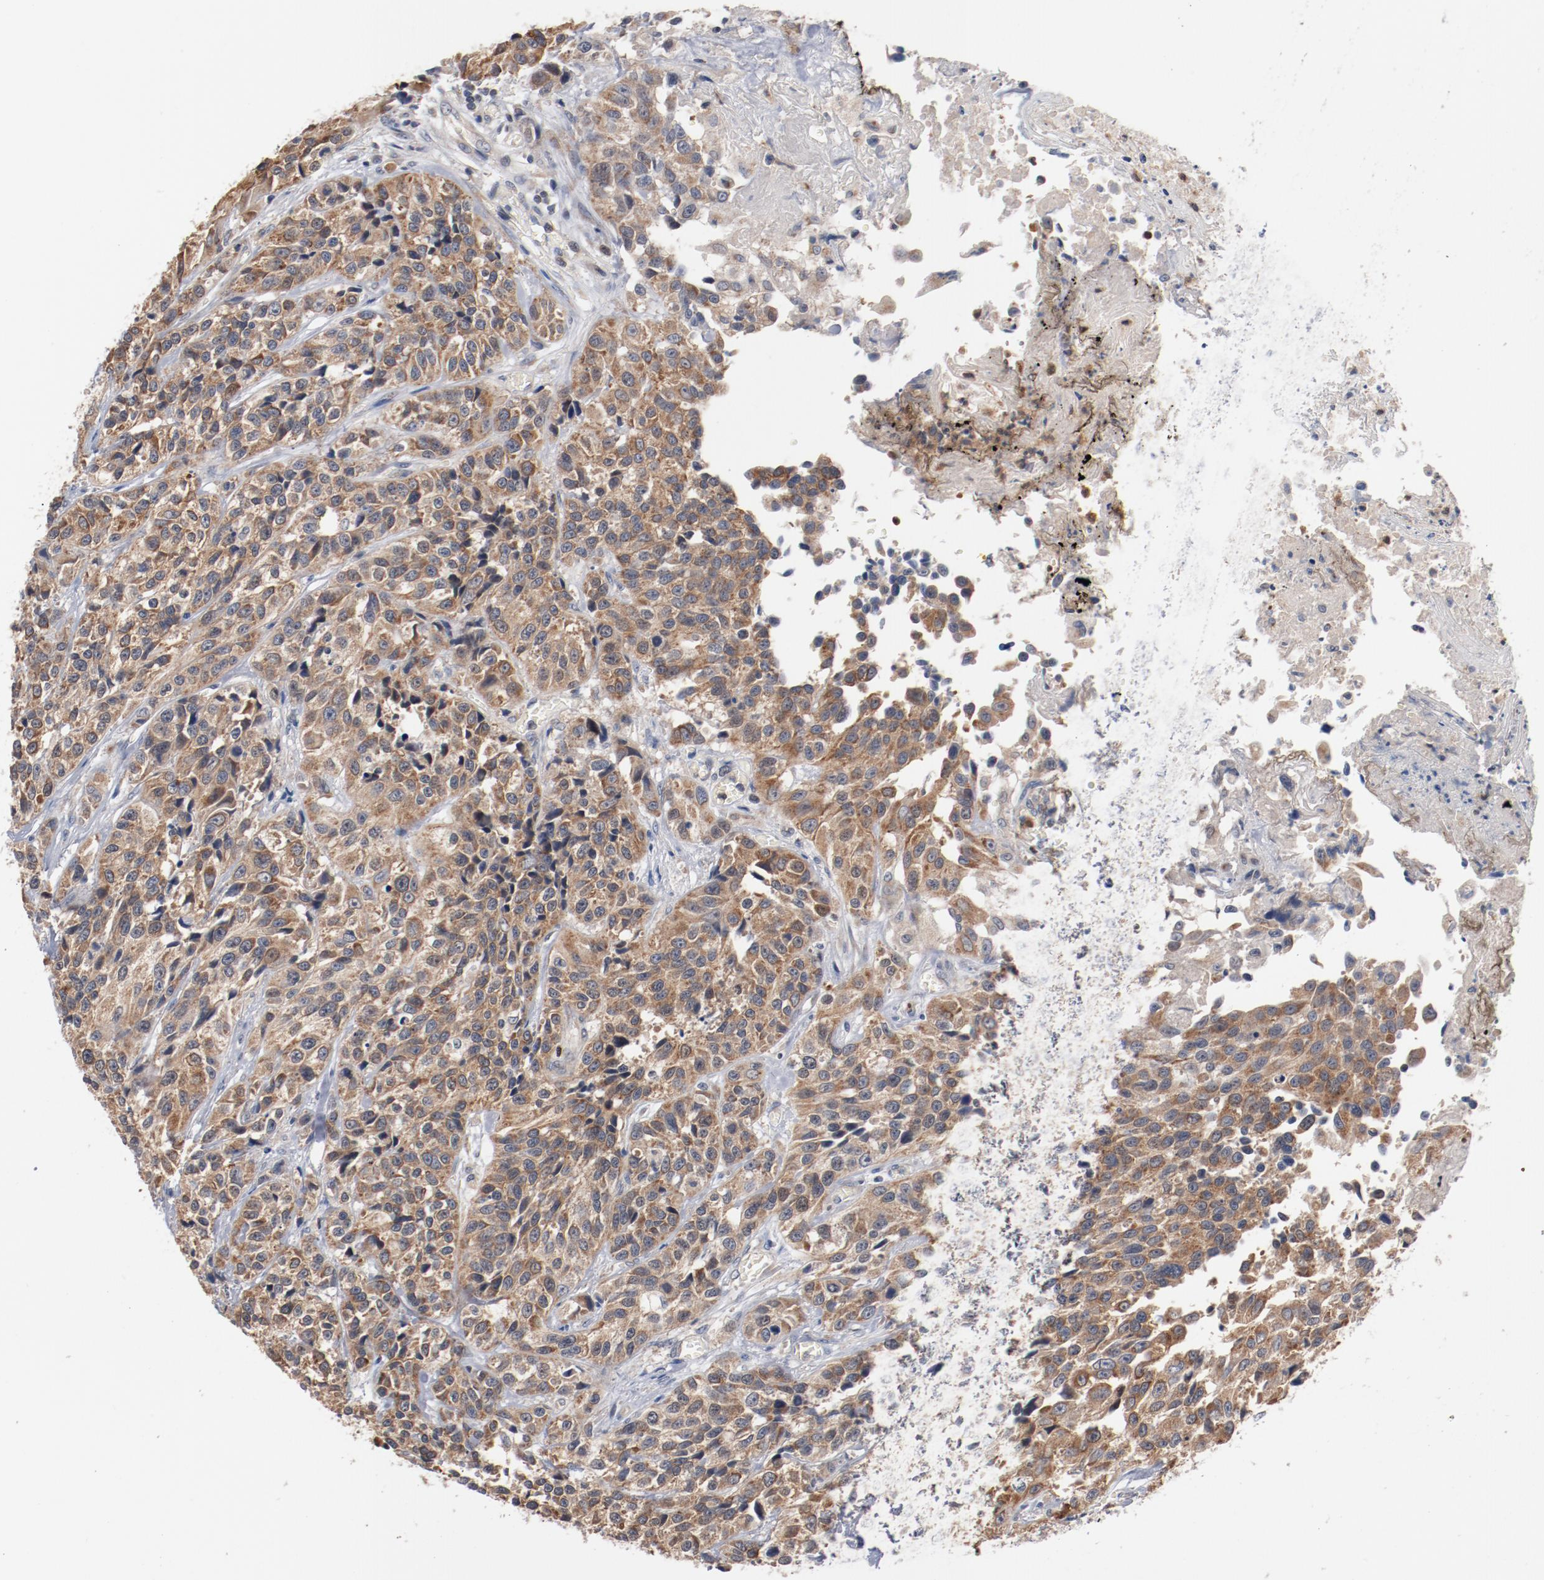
{"staining": {"intensity": "moderate", "quantity": ">75%", "location": "cytoplasmic/membranous"}, "tissue": "urothelial cancer", "cell_type": "Tumor cells", "image_type": "cancer", "snomed": [{"axis": "morphology", "description": "Urothelial carcinoma, High grade"}, {"axis": "topography", "description": "Urinary bladder"}], "caption": "A histopathology image of urothelial cancer stained for a protein displays moderate cytoplasmic/membranous brown staining in tumor cells.", "gene": "RNASE11", "patient": {"sex": "female", "age": 81}}